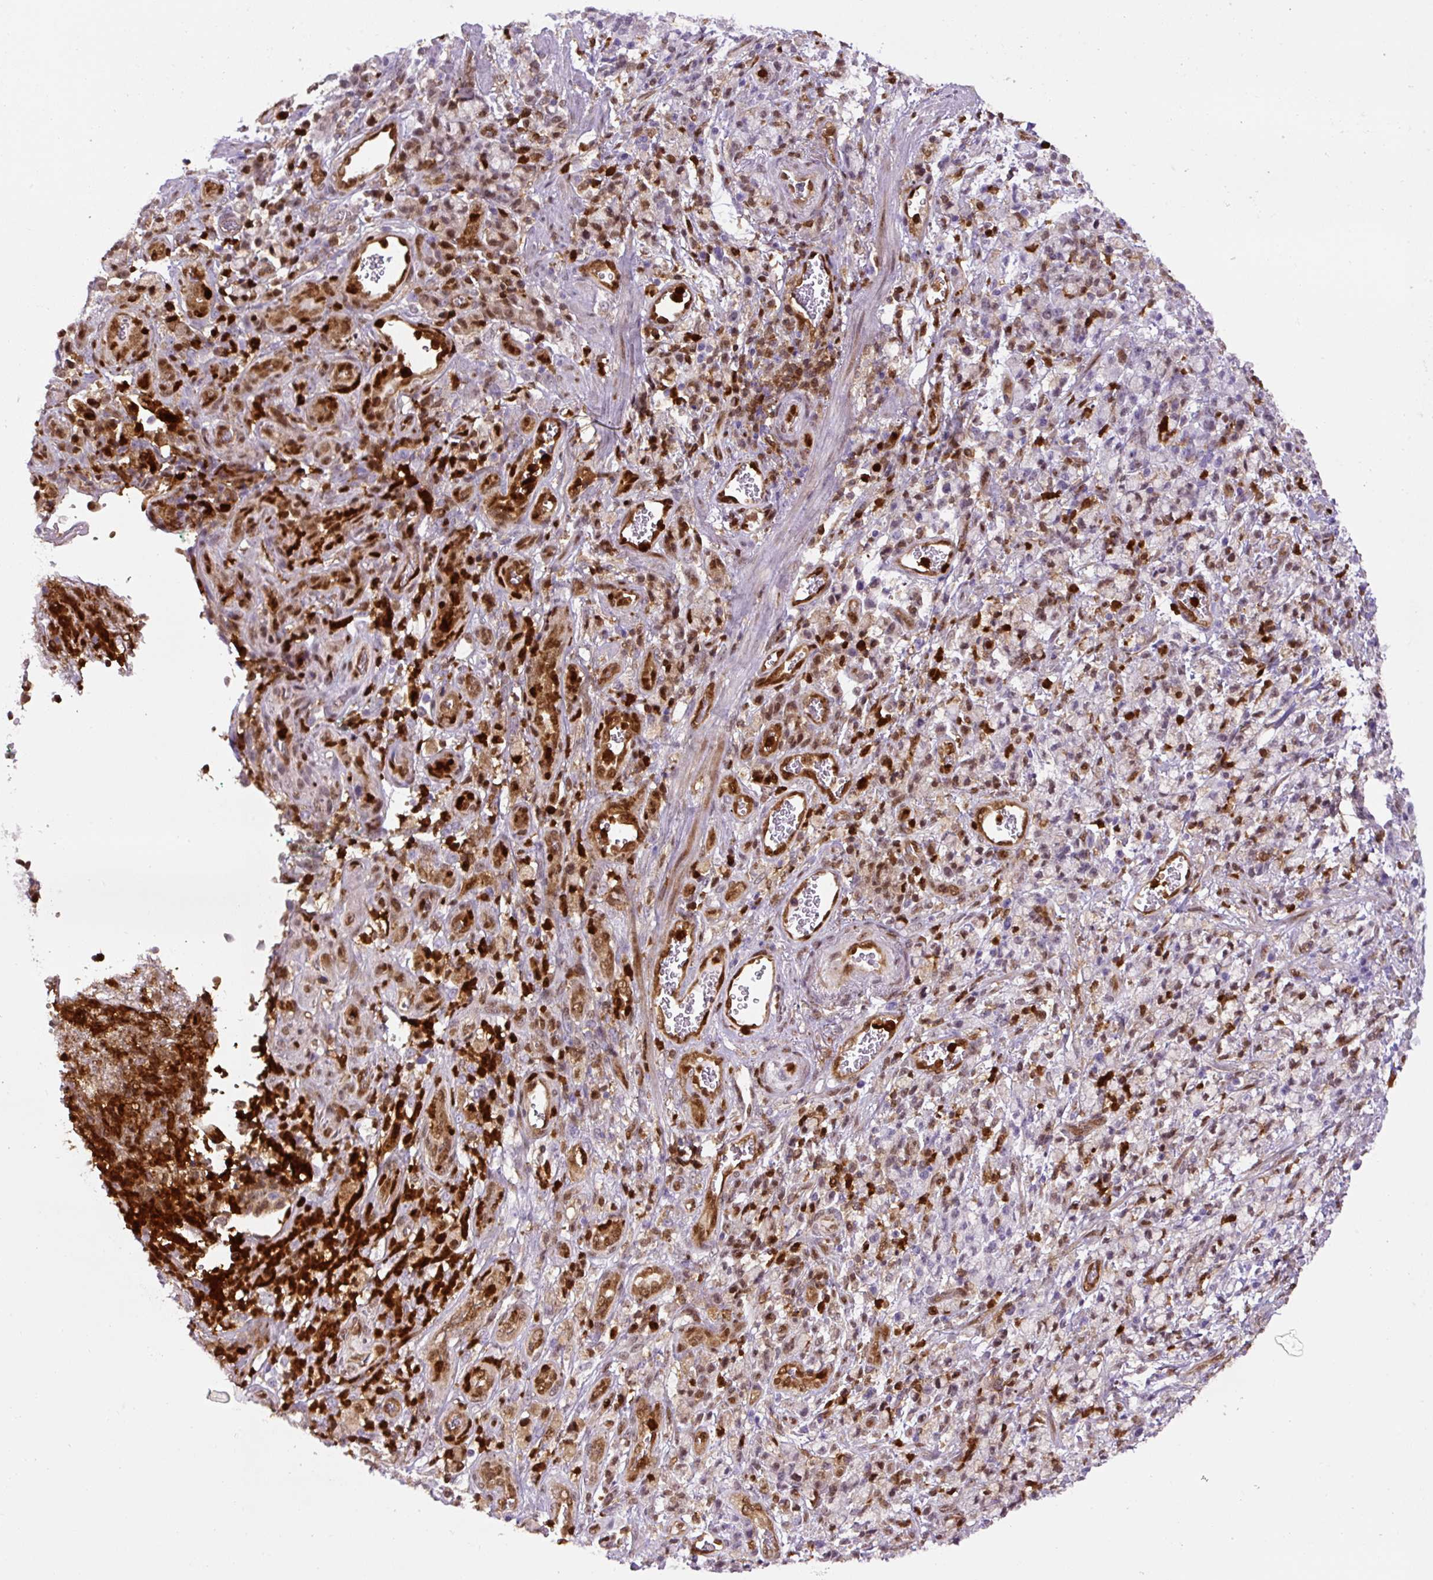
{"staining": {"intensity": "moderate", "quantity": "25%-75%", "location": "cytoplasmic/membranous,nuclear"}, "tissue": "stomach cancer", "cell_type": "Tumor cells", "image_type": "cancer", "snomed": [{"axis": "morphology", "description": "Adenocarcinoma, NOS"}, {"axis": "topography", "description": "Stomach"}], "caption": "High-power microscopy captured an immunohistochemistry image of stomach adenocarcinoma, revealing moderate cytoplasmic/membranous and nuclear staining in about 25%-75% of tumor cells. The staining was performed using DAB to visualize the protein expression in brown, while the nuclei were stained in blue with hematoxylin (Magnification: 20x).", "gene": "ANXA1", "patient": {"sex": "male", "age": 77}}